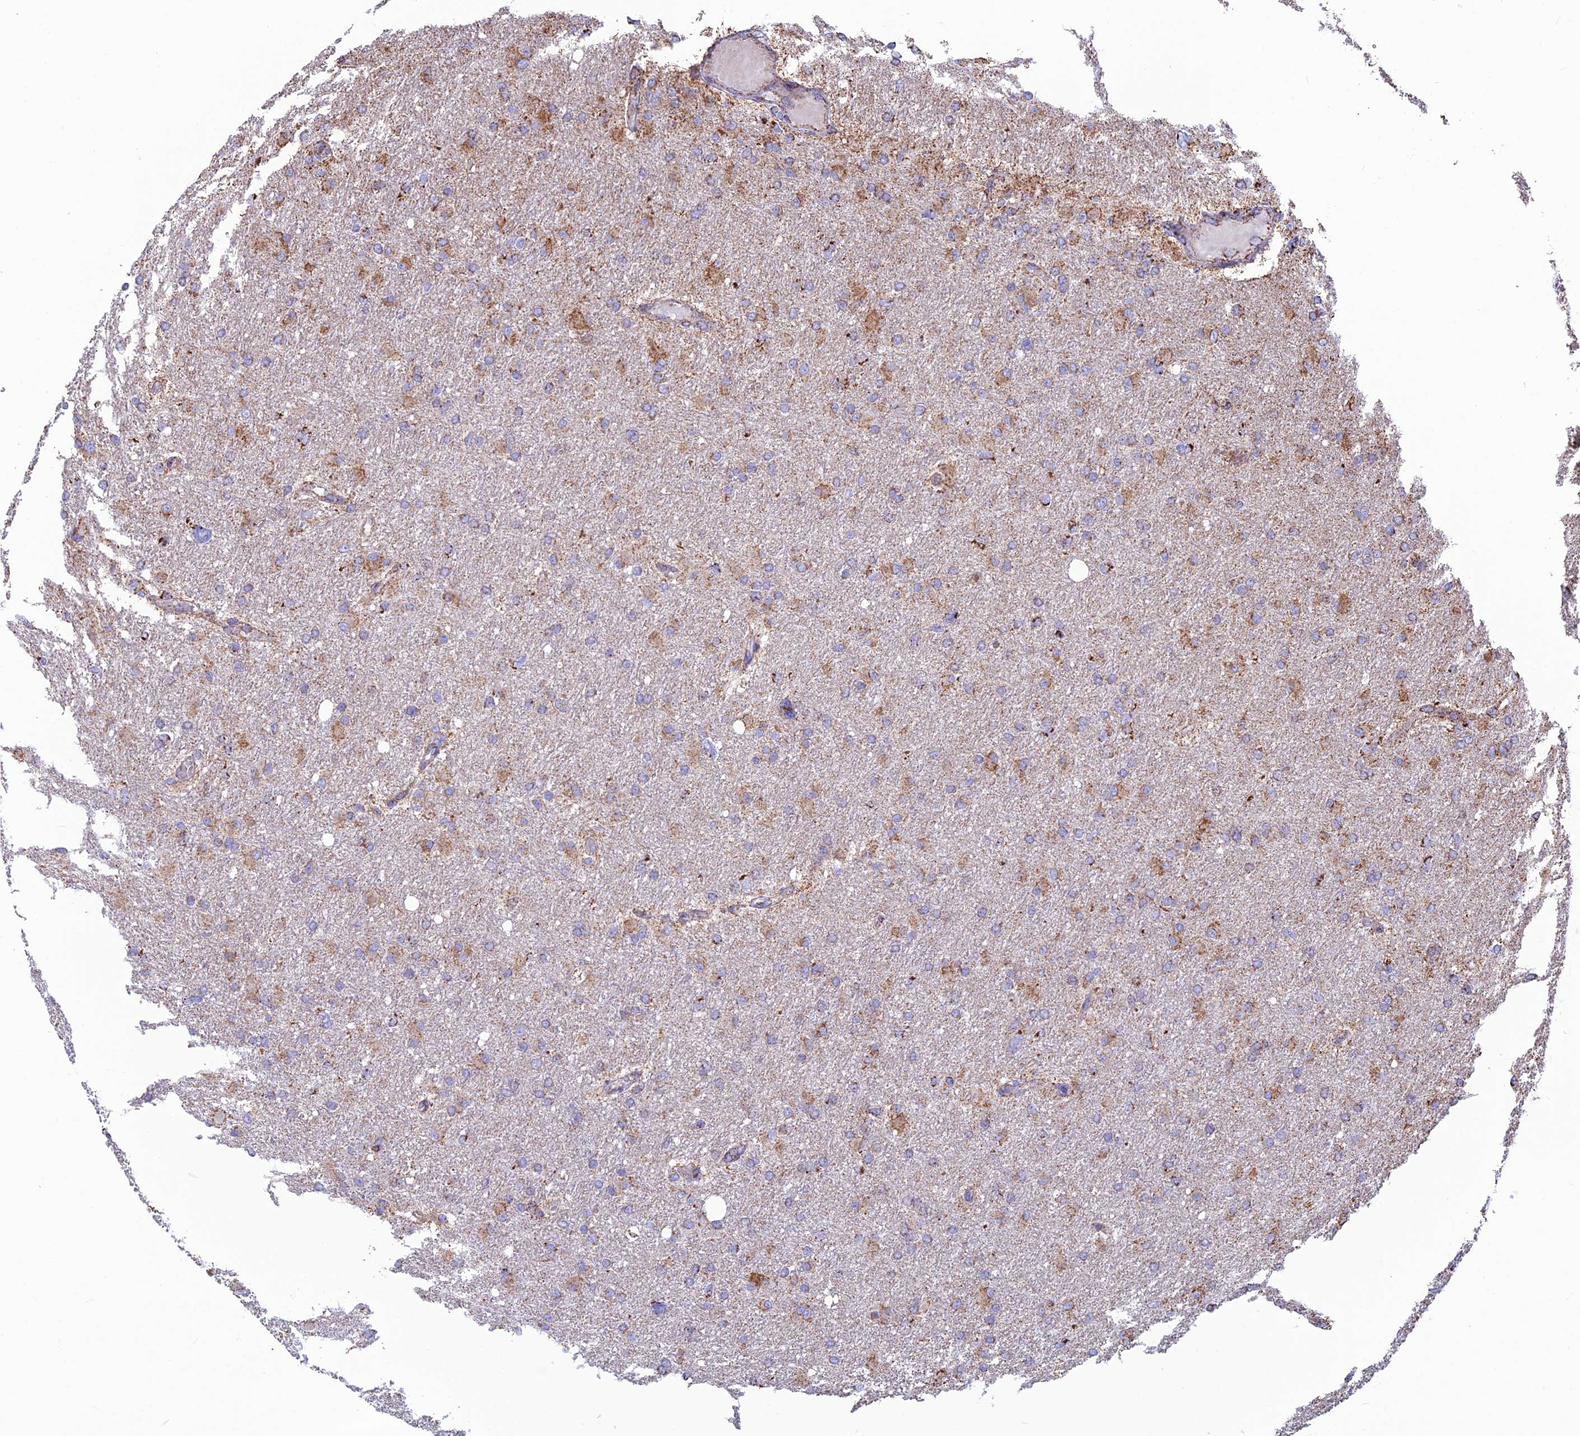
{"staining": {"intensity": "moderate", "quantity": "25%-75%", "location": "cytoplasmic/membranous"}, "tissue": "glioma", "cell_type": "Tumor cells", "image_type": "cancer", "snomed": [{"axis": "morphology", "description": "Glioma, malignant, High grade"}, {"axis": "topography", "description": "Cerebral cortex"}], "caption": "Brown immunohistochemical staining in malignant high-grade glioma demonstrates moderate cytoplasmic/membranous expression in about 25%-75% of tumor cells.", "gene": "CS", "patient": {"sex": "female", "age": 36}}